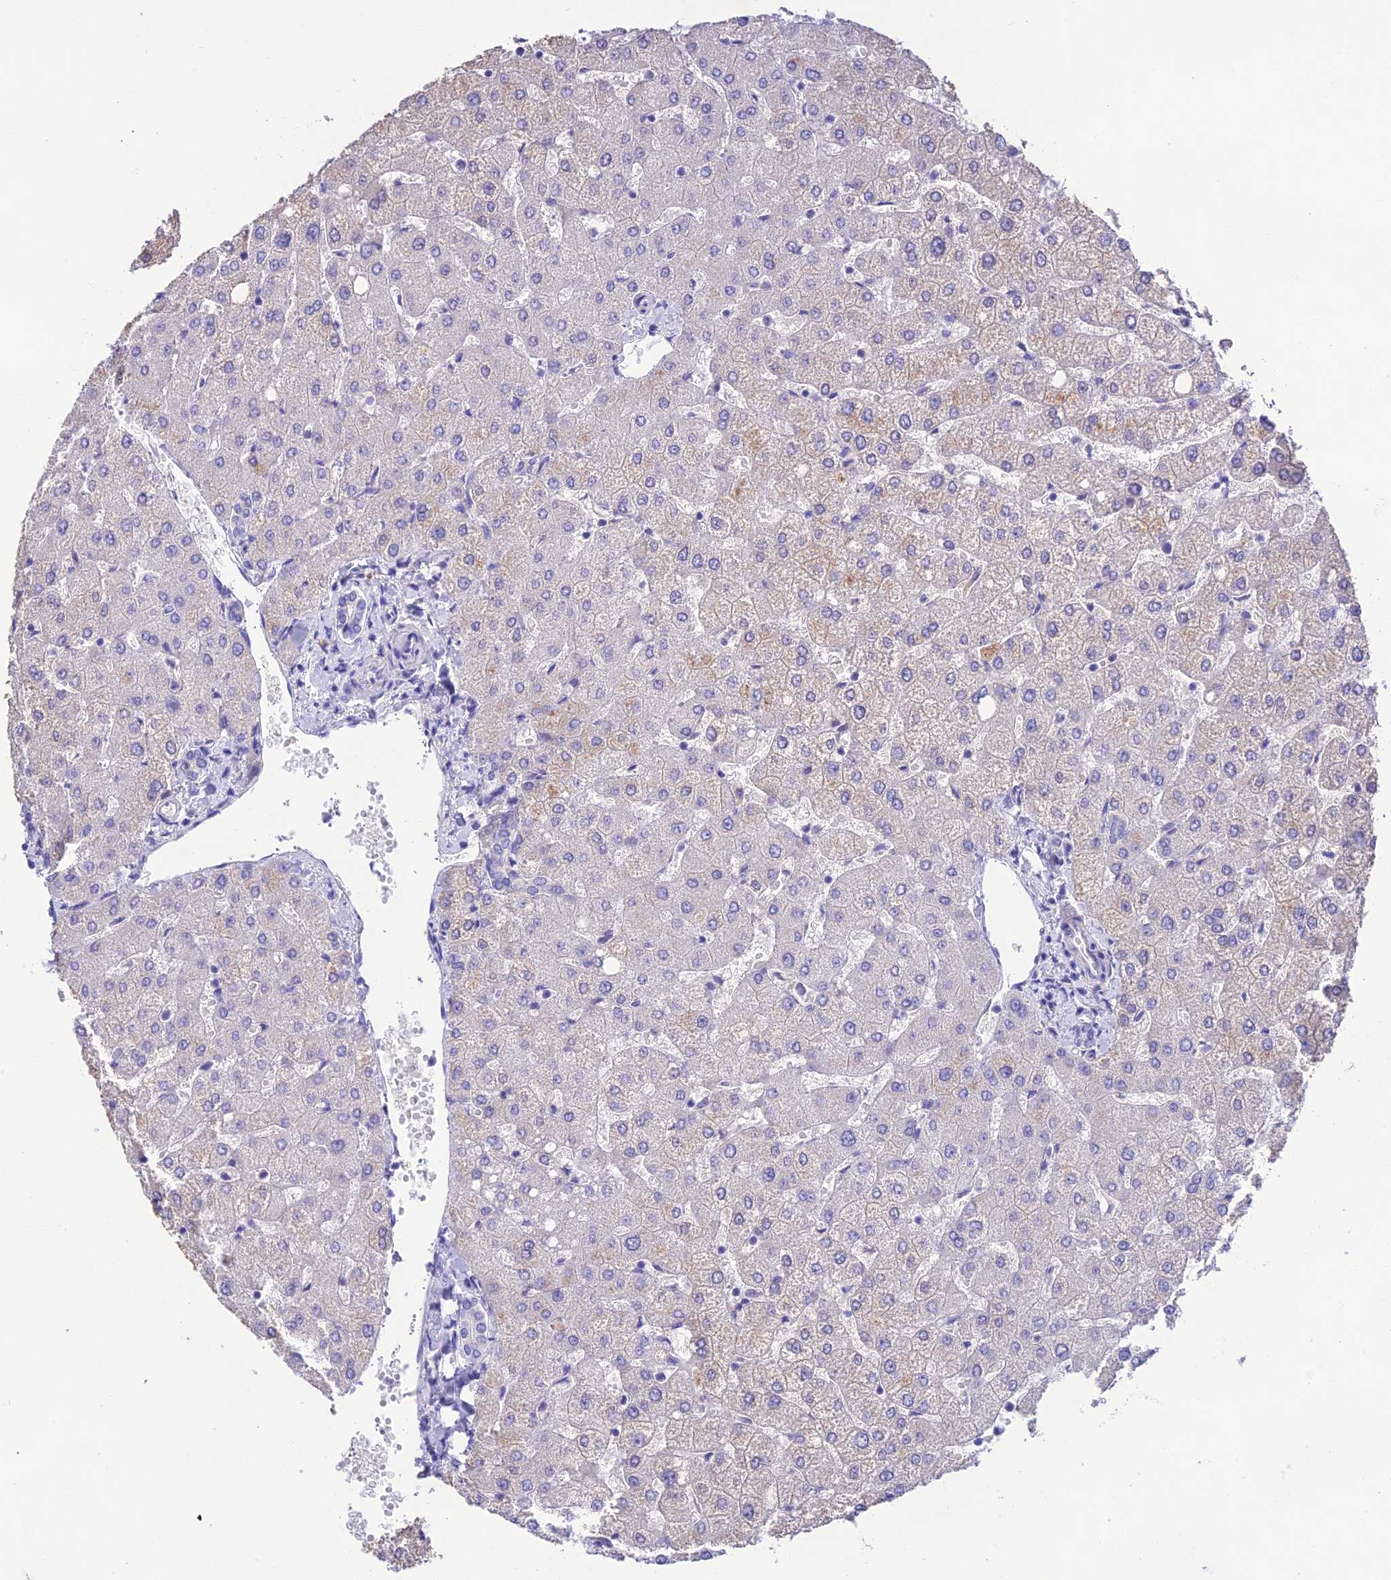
{"staining": {"intensity": "negative", "quantity": "none", "location": "none"}, "tissue": "liver", "cell_type": "Cholangiocytes", "image_type": "normal", "snomed": [{"axis": "morphology", "description": "Normal tissue, NOS"}, {"axis": "topography", "description": "Liver"}], "caption": "This is an IHC image of benign human liver. There is no positivity in cholangiocytes.", "gene": "NLRP6", "patient": {"sex": "female", "age": 54}}